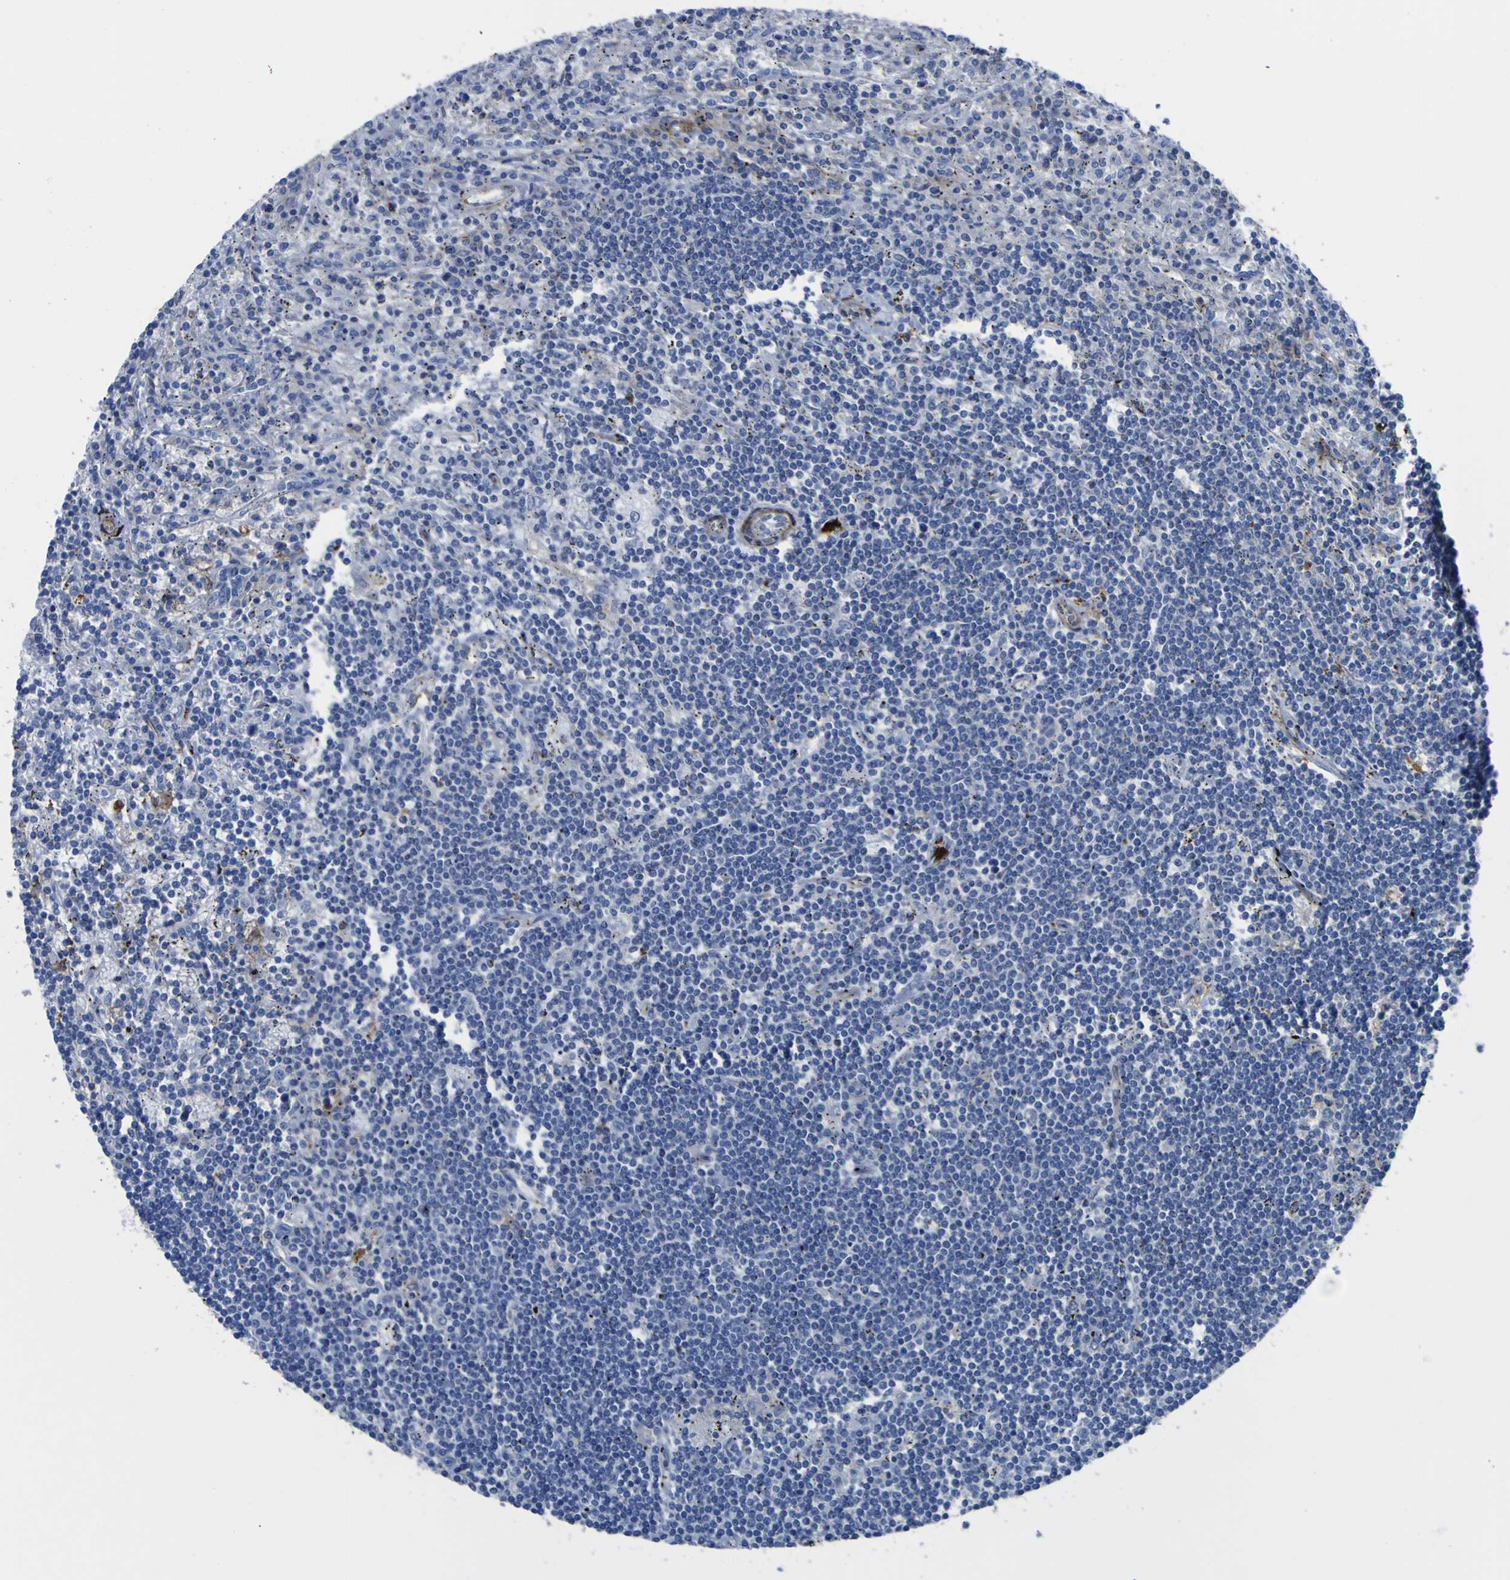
{"staining": {"intensity": "negative", "quantity": "none", "location": "none"}, "tissue": "lymphoma", "cell_type": "Tumor cells", "image_type": "cancer", "snomed": [{"axis": "morphology", "description": "Malignant lymphoma, non-Hodgkin's type, Low grade"}, {"axis": "topography", "description": "Spleen"}], "caption": "Micrograph shows no protein staining in tumor cells of lymphoma tissue.", "gene": "AGO4", "patient": {"sex": "male", "age": 76}}